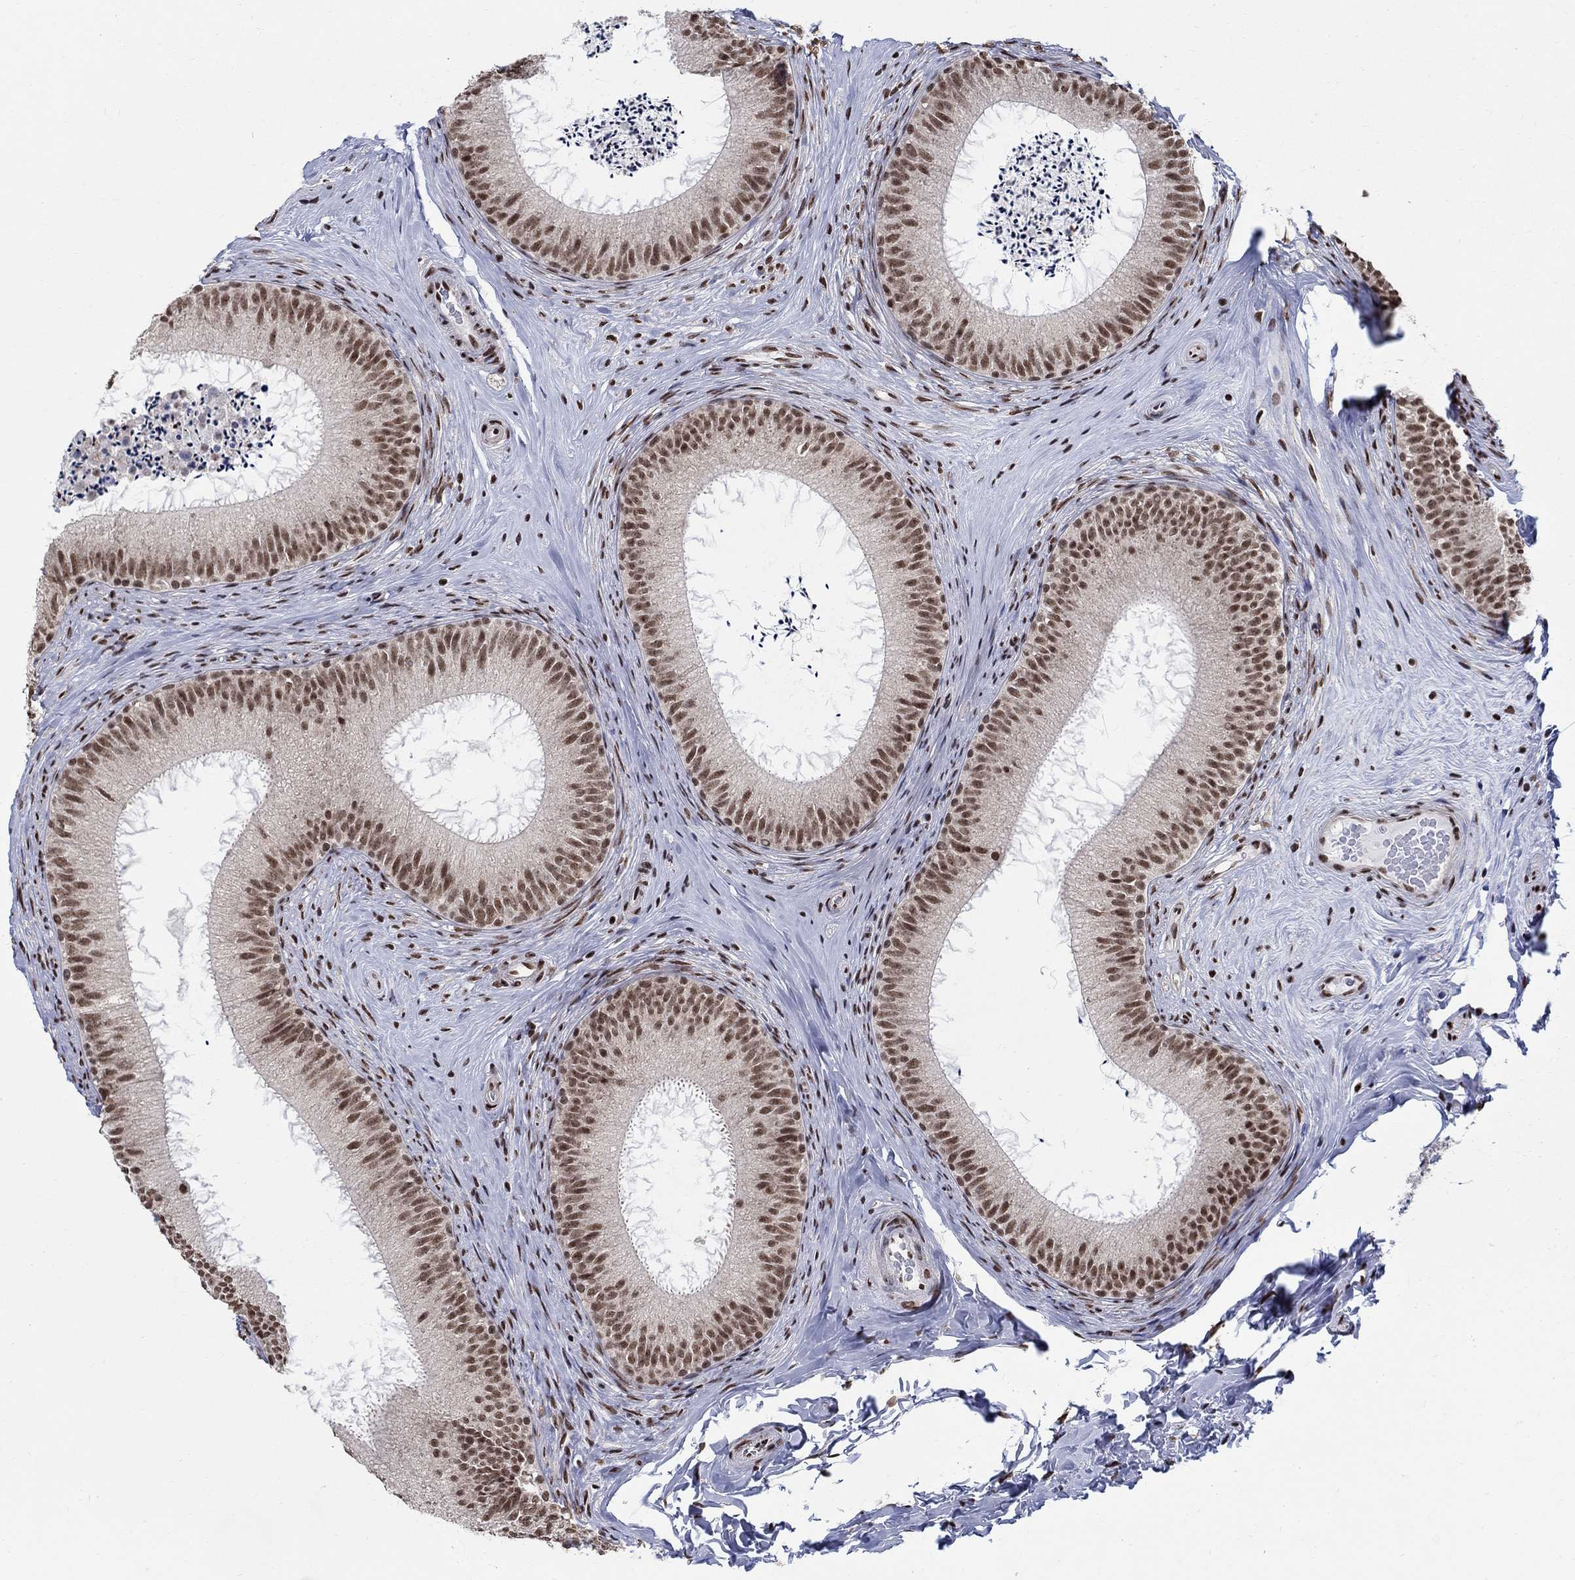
{"staining": {"intensity": "moderate", "quantity": ">75%", "location": "nuclear"}, "tissue": "epididymis", "cell_type": "Glandular cells", "image_type": "normal", "snomed": [{"axis": "morphology", "description": "Normal tissue, NOS"}, {"axis": "morphology", "description": "Carcinoma, Embryonal, NOS"}, {"axis": "topography", "description": "Testis"}, {"axis": "topography", "description": "Epididymis"}], "caption": "Immunohistochemistry (IHC) (DAB) staining of normal human epididymis demonstrates moderate nuclear protein positivity in approximately >75% of glandular cells. (IHC, brightfield microscopy, high magnification).", "gene": "FBXO16", "patient": {"sex": "male", "age": 24}}